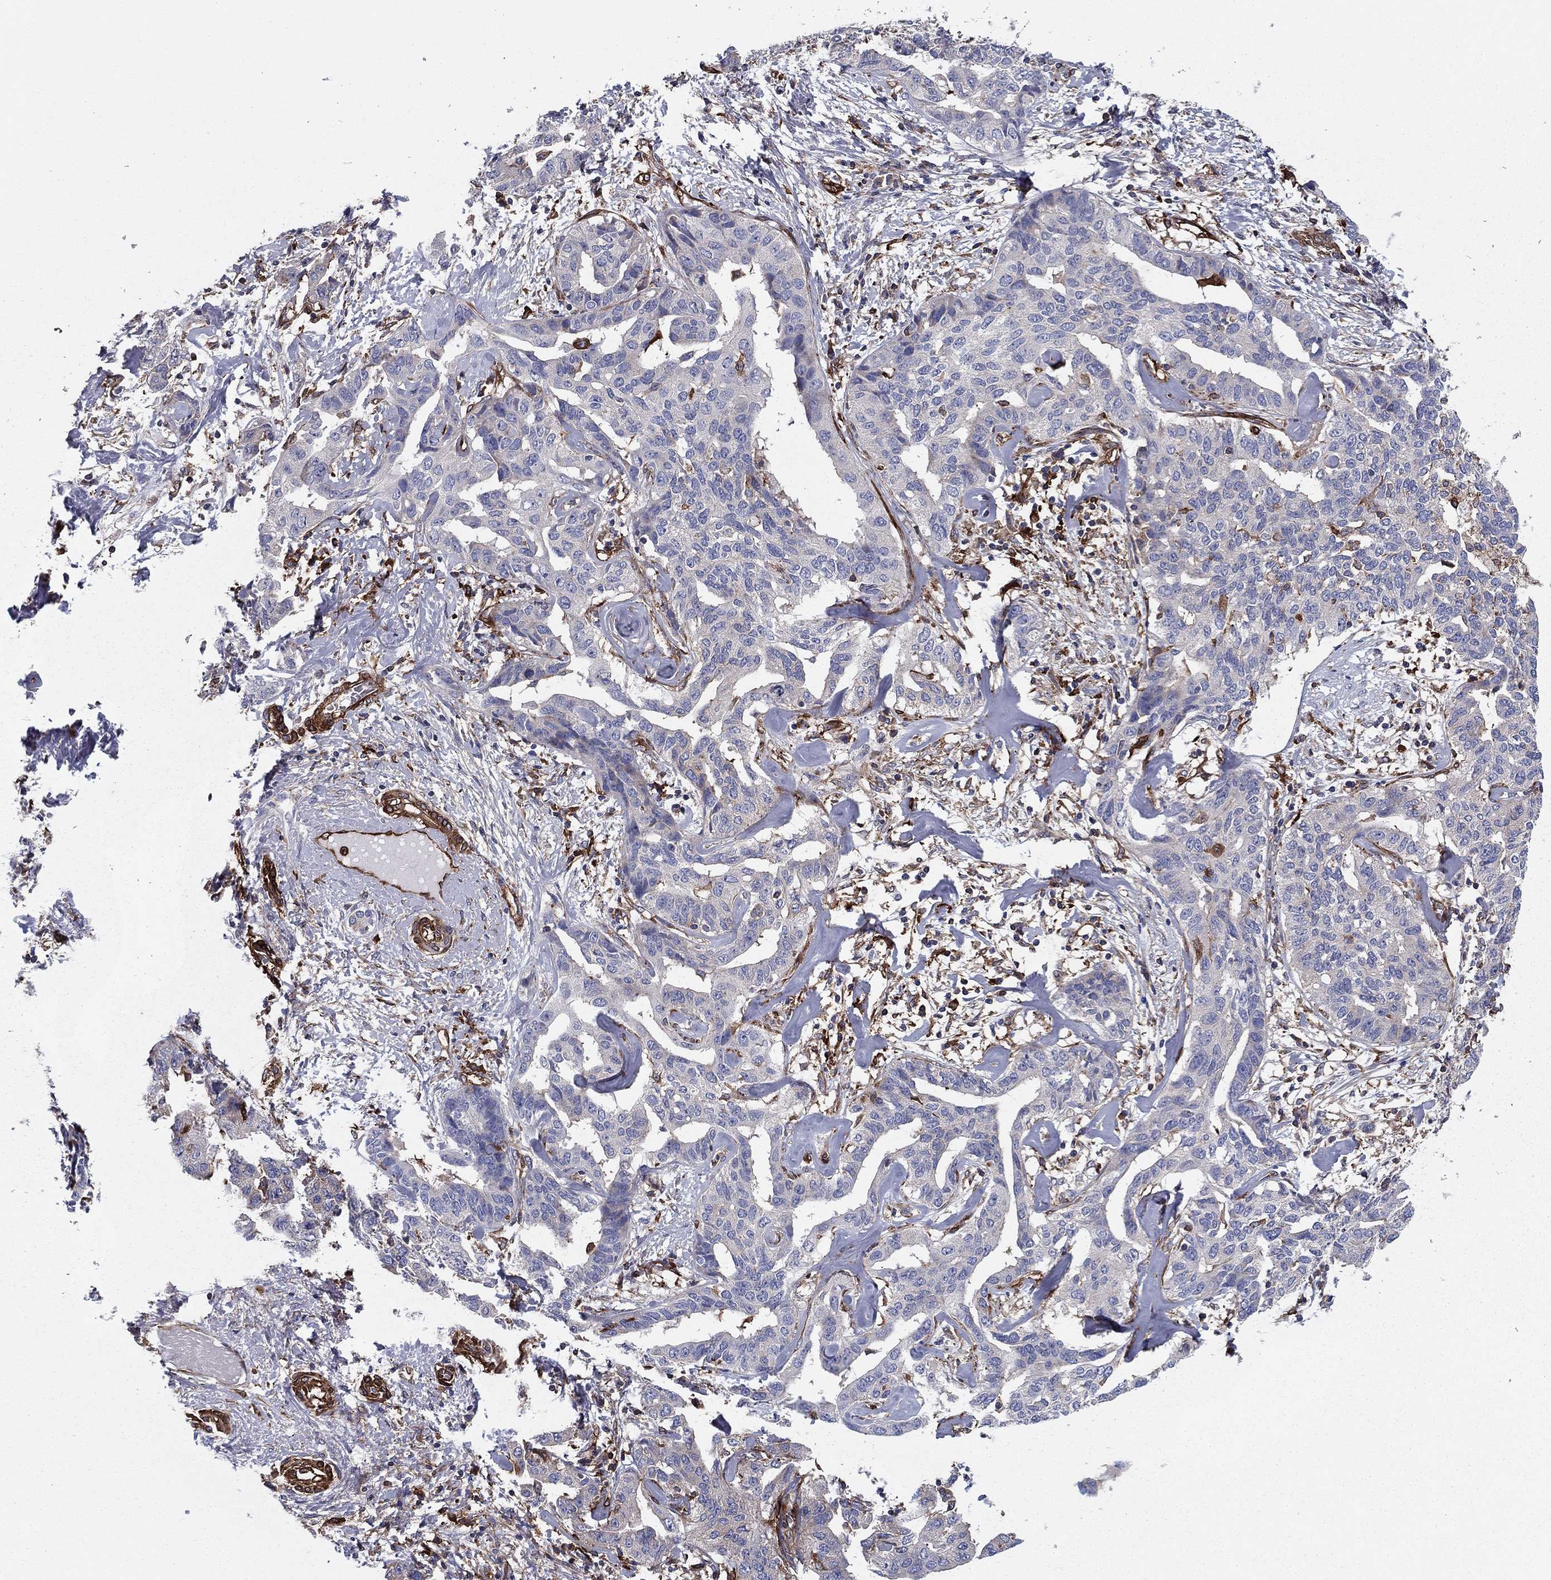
{"staining": {"intensity": "negative", "quantity": "none", "location": "none"}, "tissue": "liver cancer", "cell_type": "Tumor cells", "image_type": "cancer", "snomed": [{"axis": "morphology", "description": "Cholangiocarcinoma"}, {"axis": "topography", "description": "Liver"}], "caption": "An immunohistochemistry (IHC) image of cholangiocarcinoma (liver) is shown. There is no staining in tumor cells of cholangiocarcinoma (liver).", "gene": "EHBP1L1", "patient": {"sex": "male", "age": 59}}